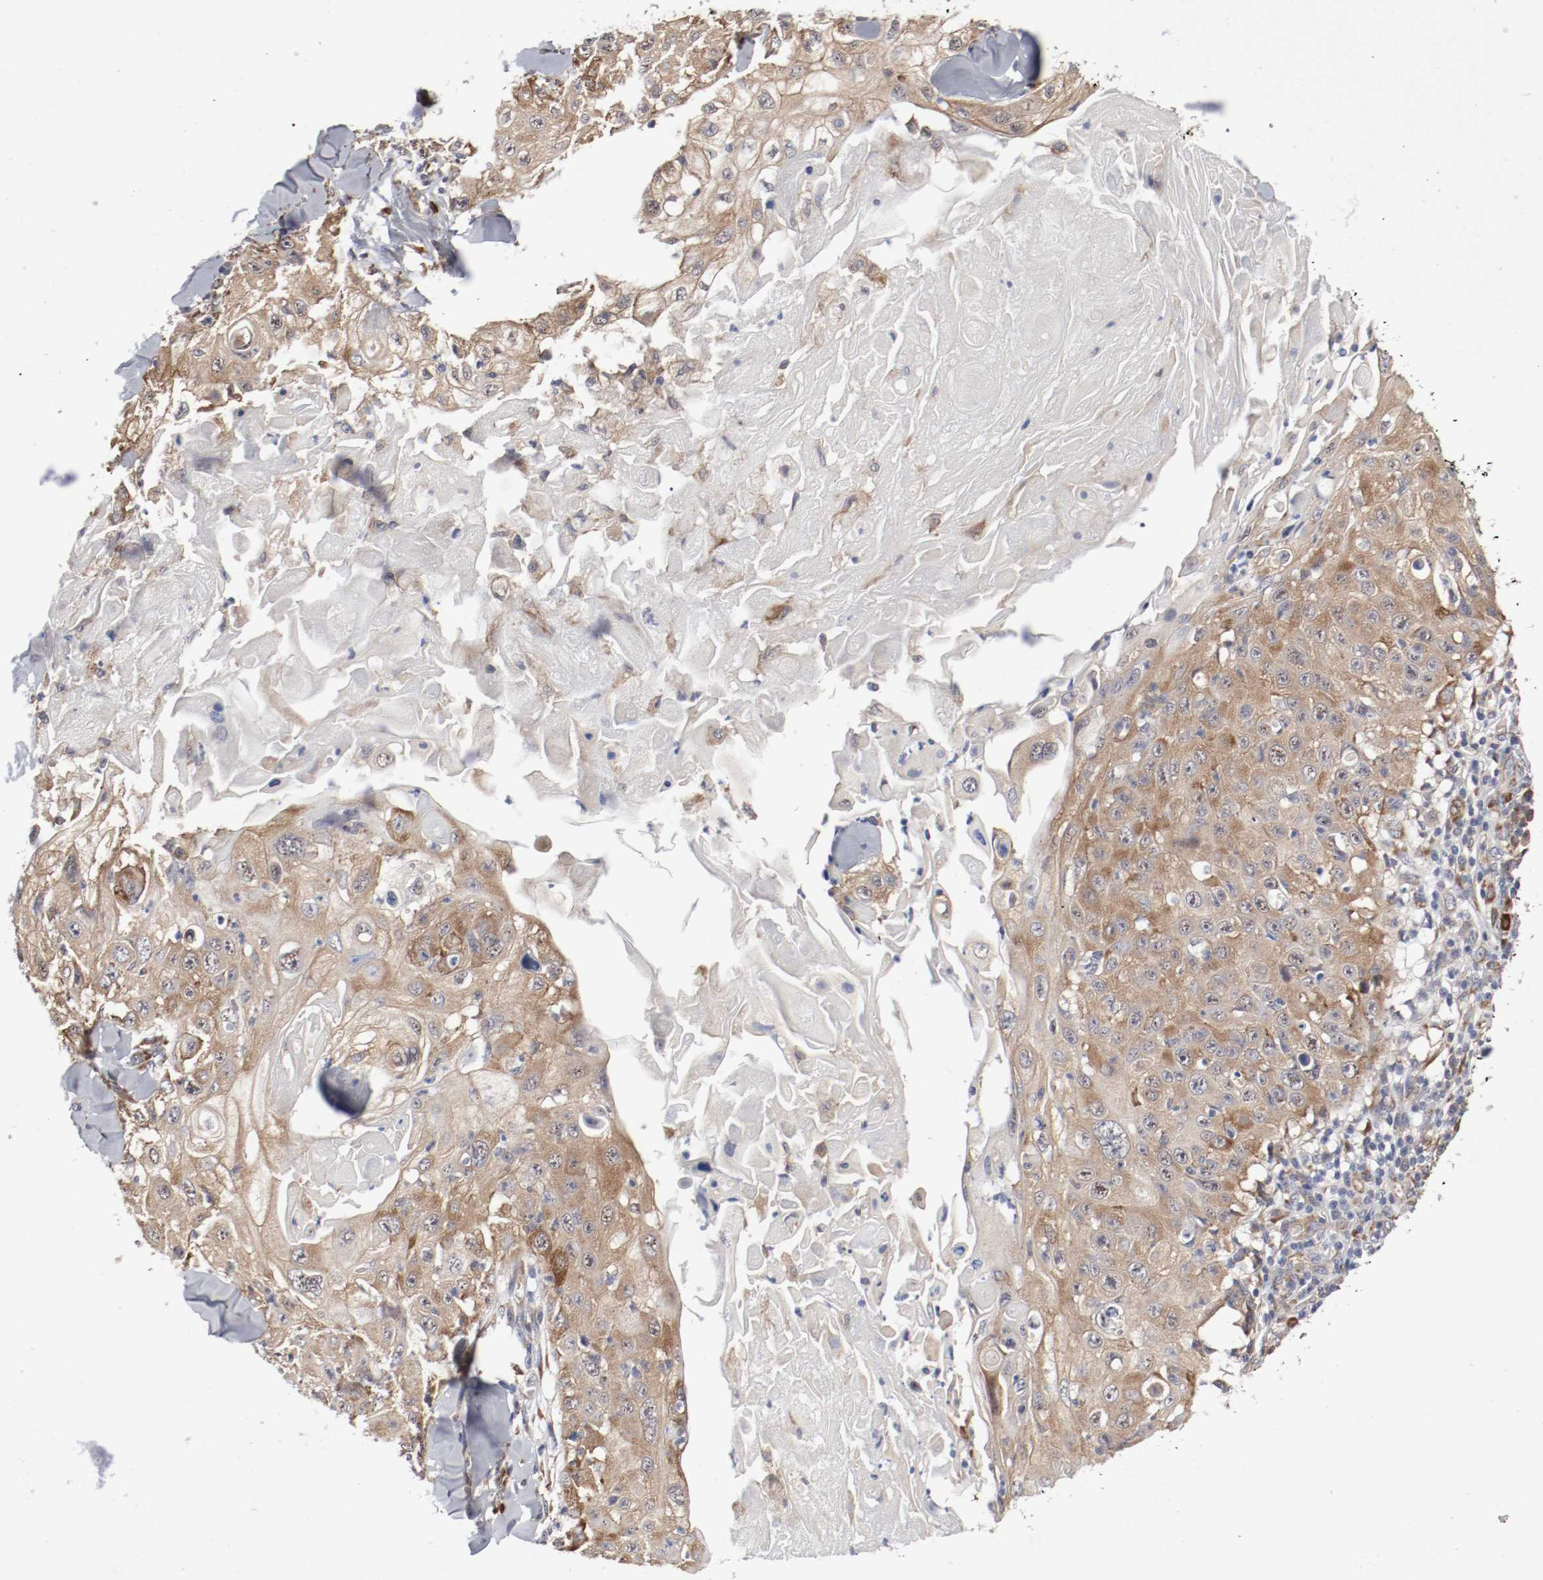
{"staining": {"intensity": "weak", "quantity": ">75%", "location": "cytoplasmic/membranous"}, "tissue": "skin cancer", "cell_type": "Tumor cells", "image_type": "cancer", "snomed": [{"axis": "morphology", "description": "Squamous cell carcinoma, NOS"}, {"axis": "topography", "description": "Skin"}], "caption": "Immunohistochemical staining of human skin cancer (squamous cell carcinoma) exhibits weak cytoplasmic/membranous protein positivity in approximately >75% of tumor cells.", "gene": "FKBP3", "patient": {"sex": "male", "age": 86}}